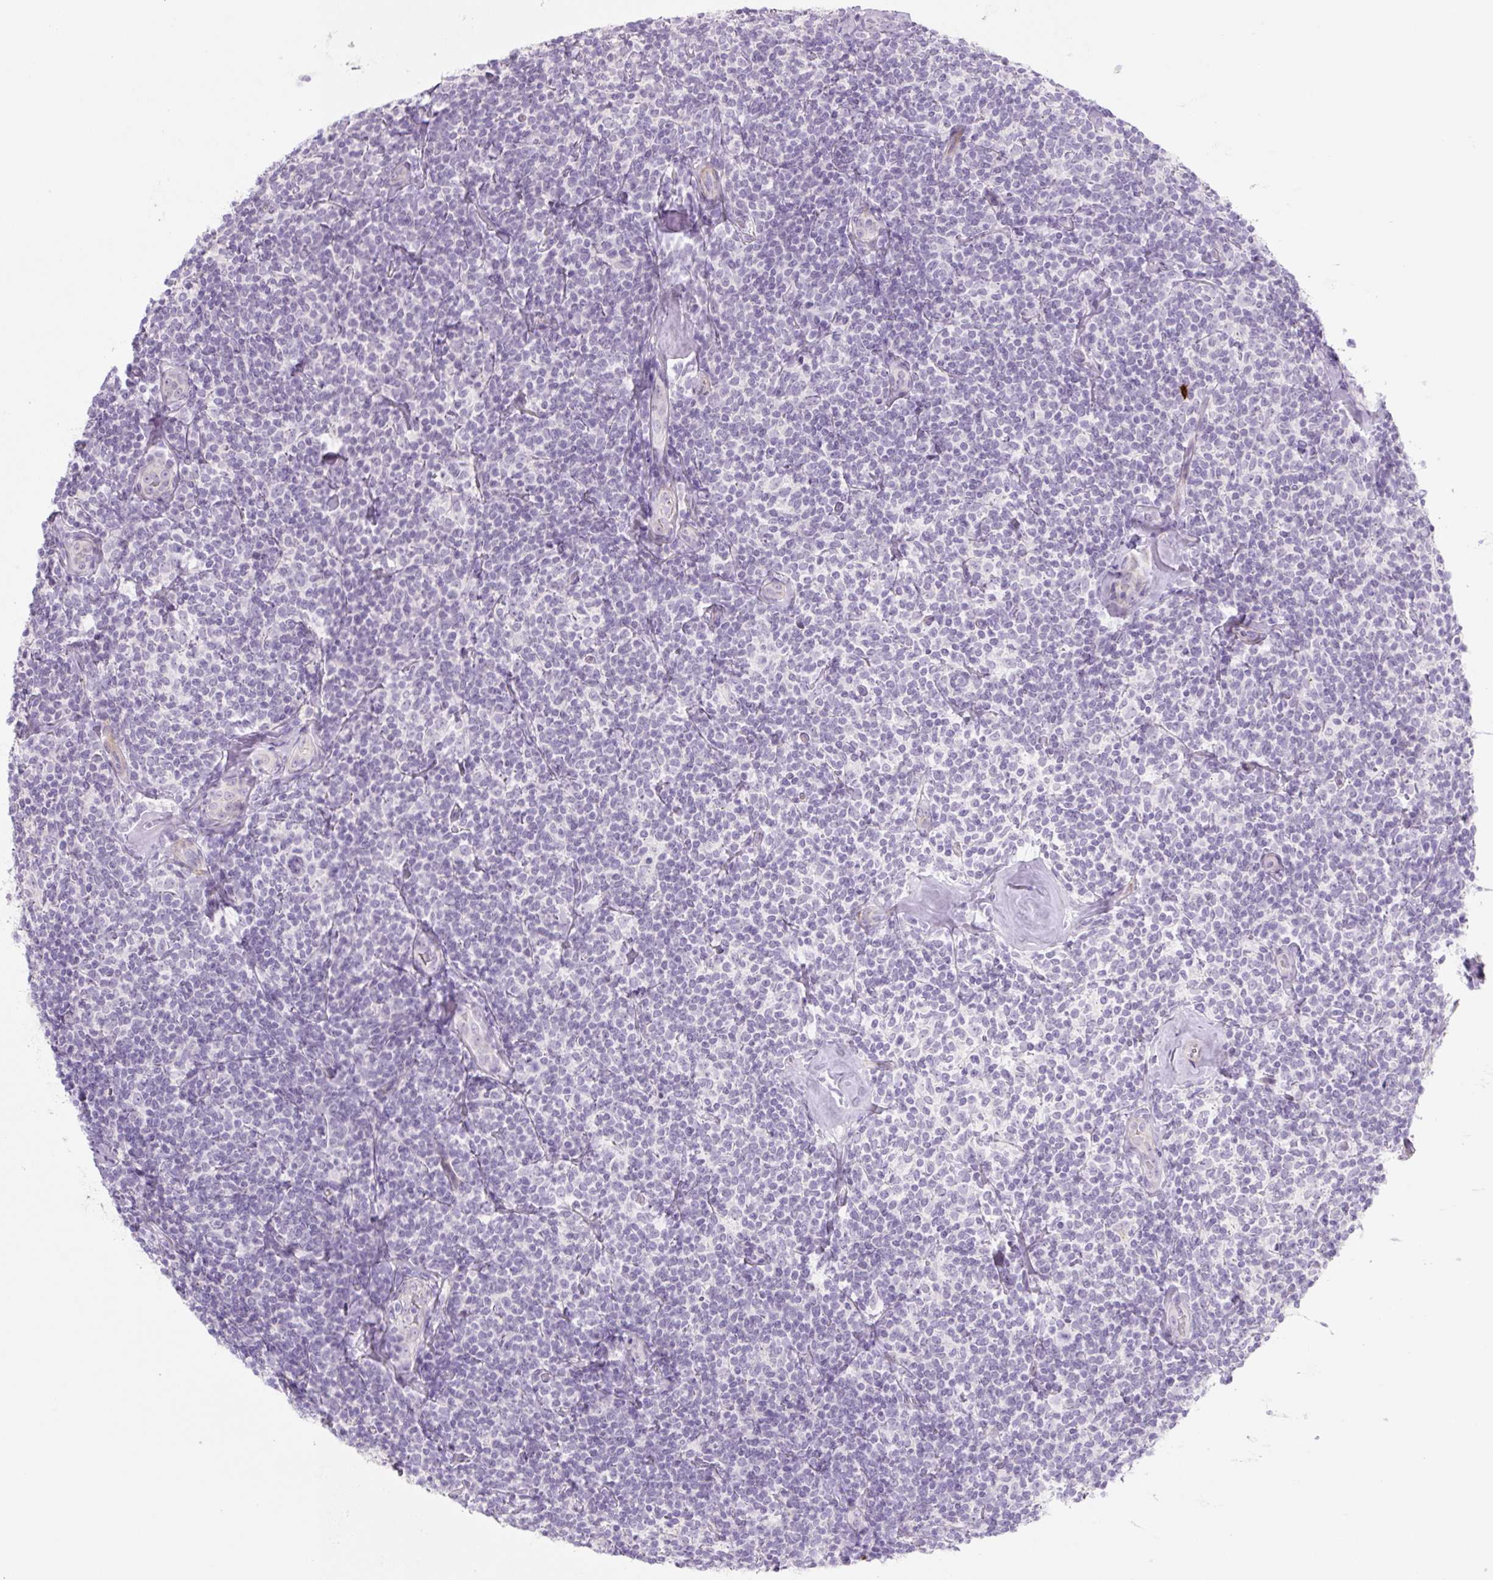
{"staining": {"intensity": "negative", "quantity": "none", "location": "none"}, "tissue": "lymphoma", "cell_type": "Tumor cells", "image_type": "cancer", "snomed": [{"axis": "morphology", "description": "Malignant lymphoma, non-Hodgkin's type, Low grade"}, {"axis": "topography", "description": "Lymph node"}], "caption": "IHC of human low-grade malignant lymphoma, non-Hodgkin's type shows no expression in tumor cells. The staining was performed using DAB (3,3'-diaminobenzidine) to visualize the protein expression in brown, while the nuclei were stained in blue with hematoxylin (Magnification: 20x).", "gene": "PRM1", "patient": {"sex": "female", "age": 56}}